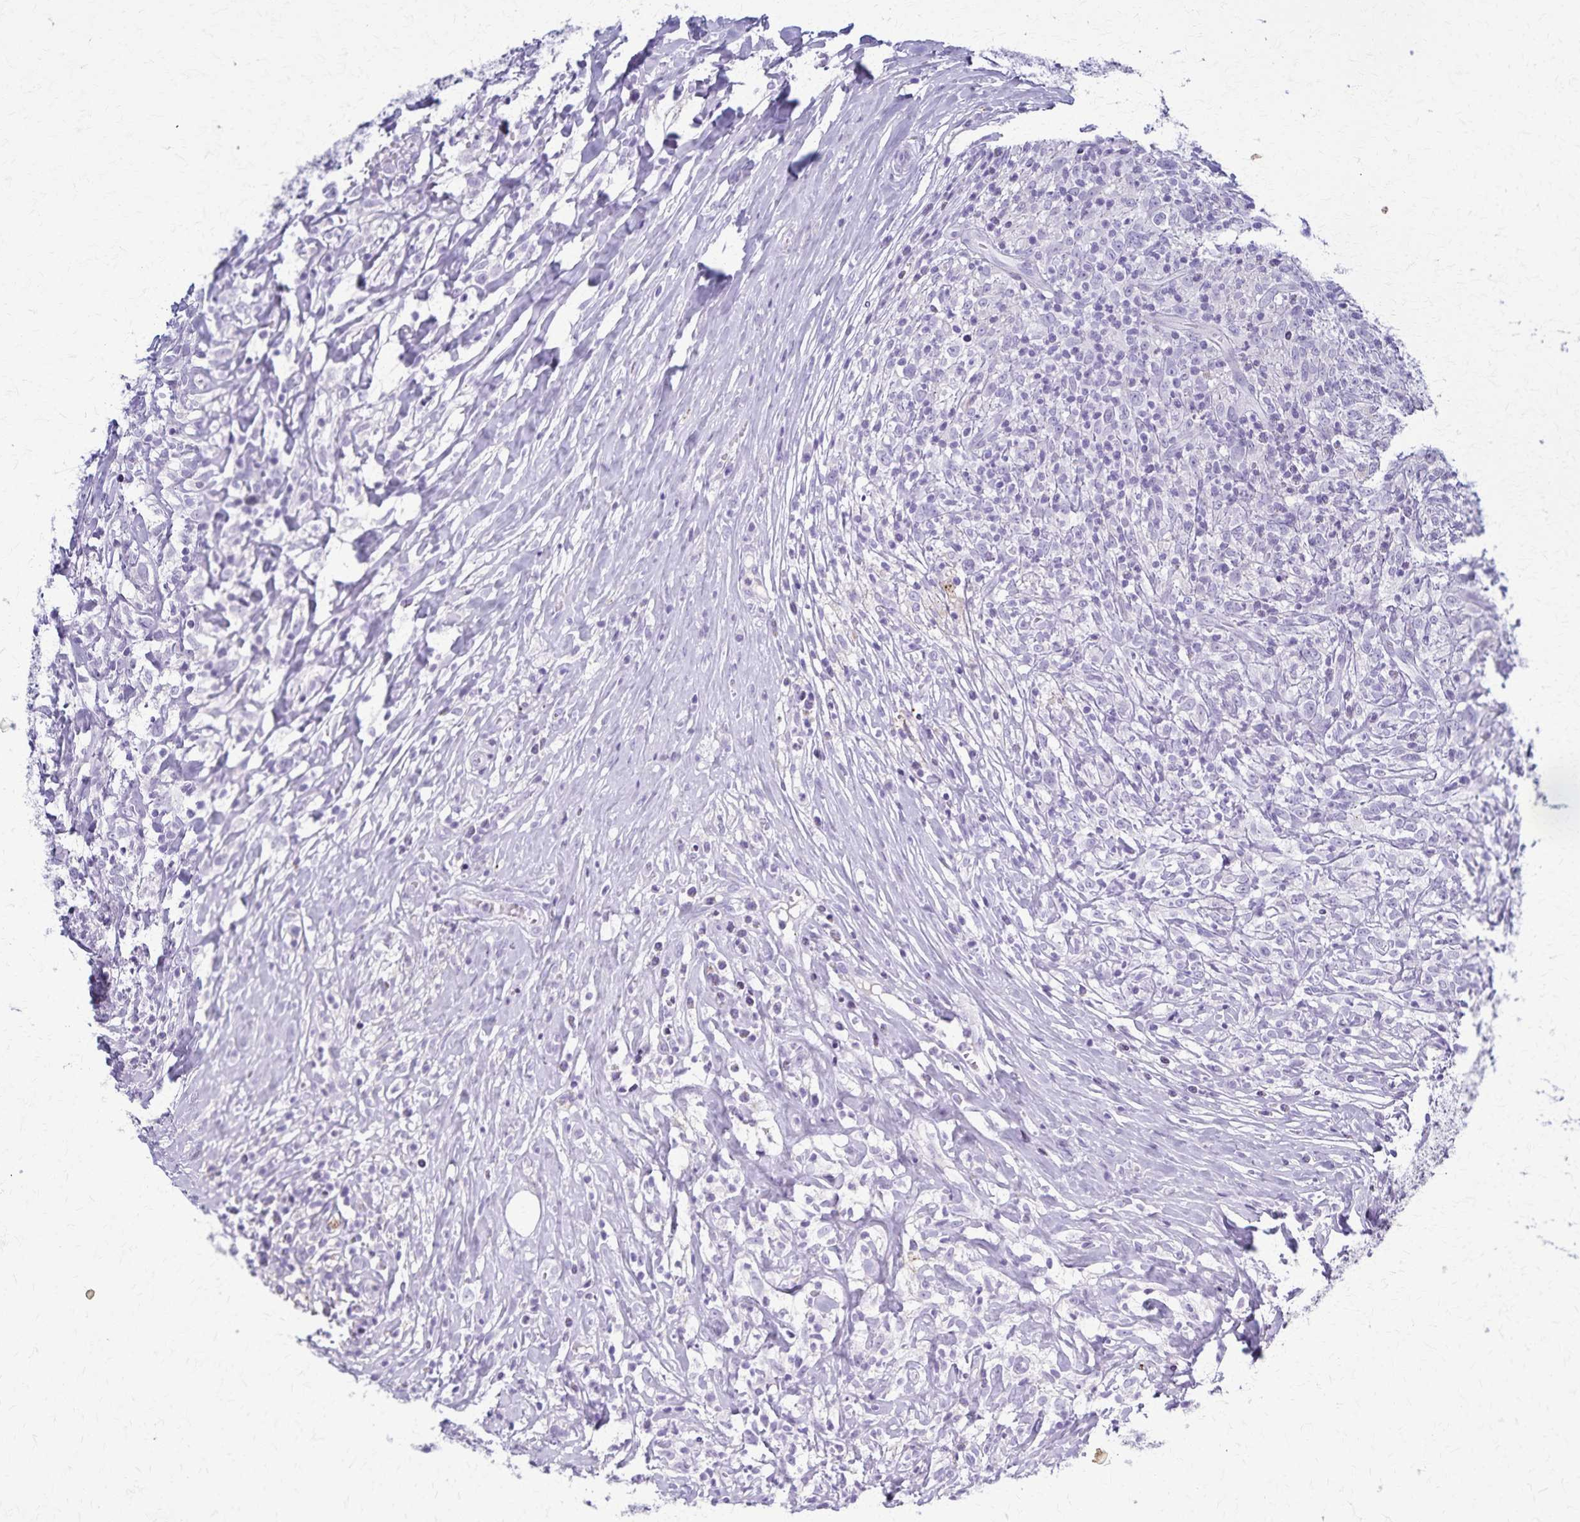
{"staining": {"intensity": "negative", "quantity": "none", "location": "none"}, "tissue": "lymphoma", "cell_type": "Tumor cells", "image_type": "cancer", "snomed": [{"axis": "morphology", "description": "Hodgkin's disease, NOS"}, {"axis": "topography", "description": "No Tissue"}], "caption": "Hodgkin's disease was stained to show a protein in brown. There is no significant expression in tumor cells.", "gene": "TMEM60", "patient": {"sex": "female", "age": 21}}